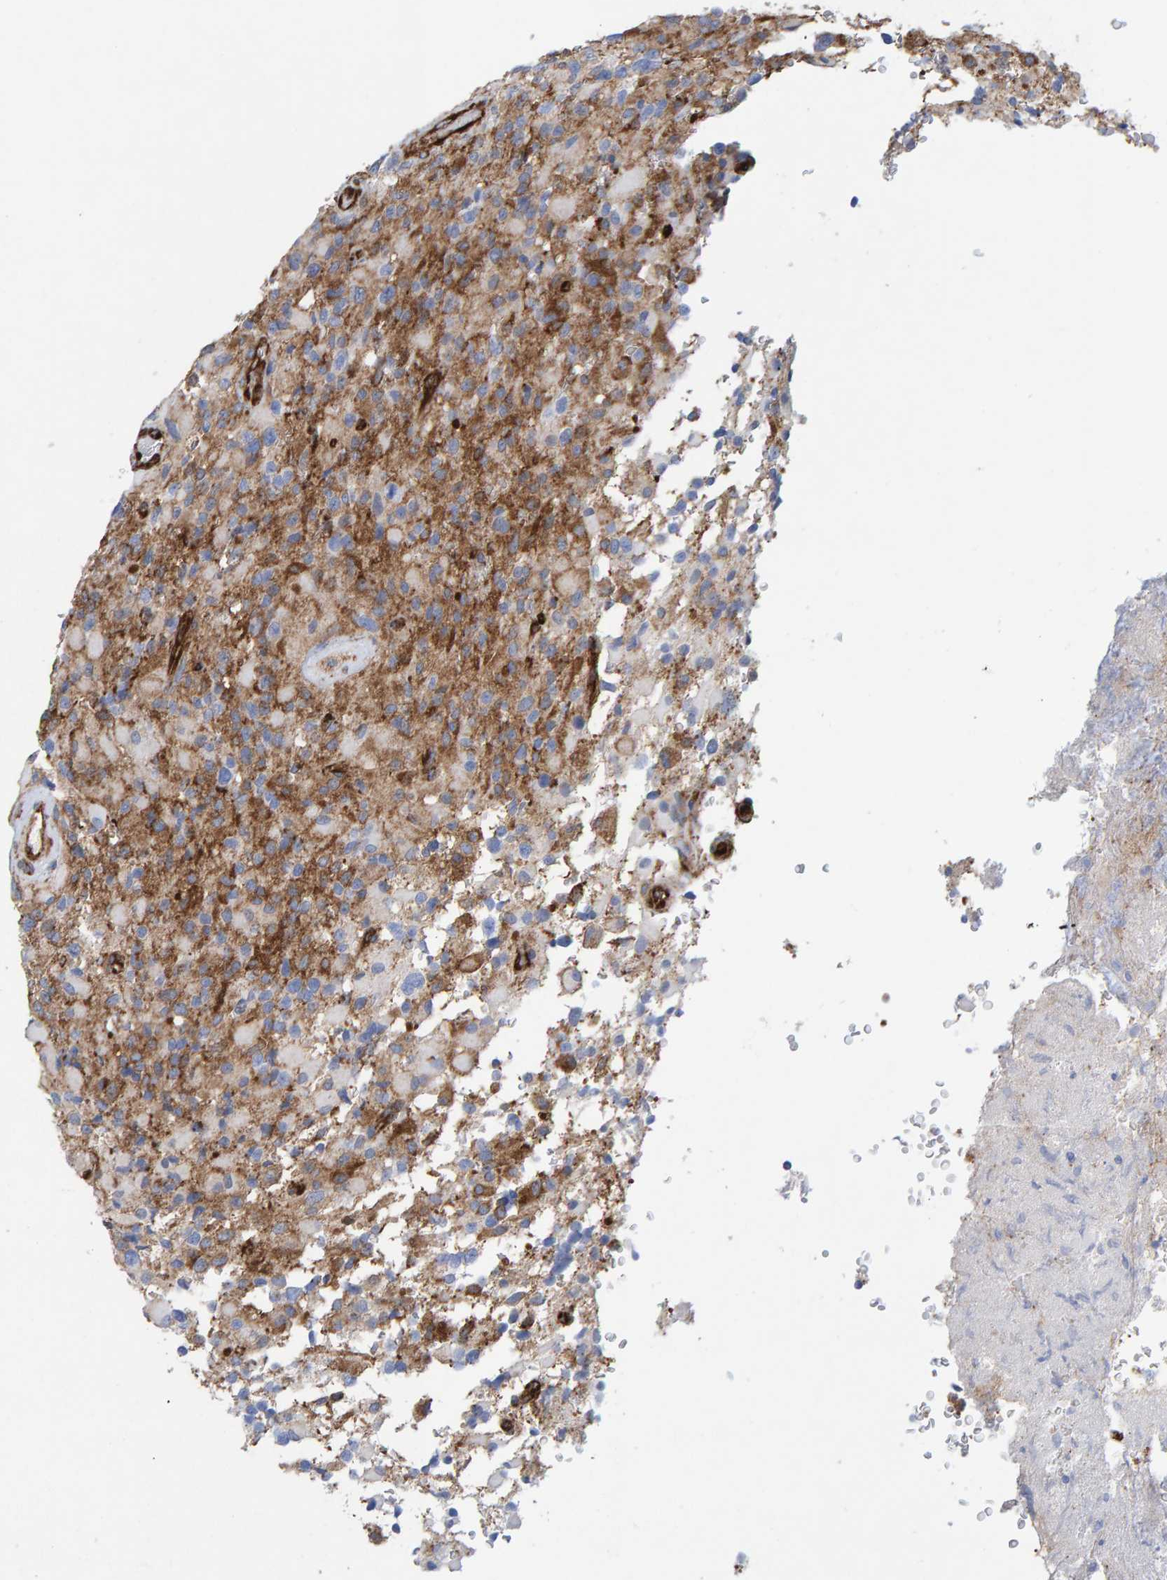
{"staining": {"intensity": "moderate", "quantity": "<25%", "location": "cytoplasmic/membranous"}, "tissue": "glioma", "cell_type": "Tumor cells", "image_type": "cancer", "snomed": [{"axis": "morphology", "description": "Glioma, malignant, High grade"}, {"axis": "topography", "description": "Brain"}], "caption": "Immunohistochemistry of glioma demonstrates low levels of moderate cytoplasmic/membranous positivity in approximately <25% of tumor cells.", "gene": "MVP", "patient": {"sex": "male", "age": 71}}